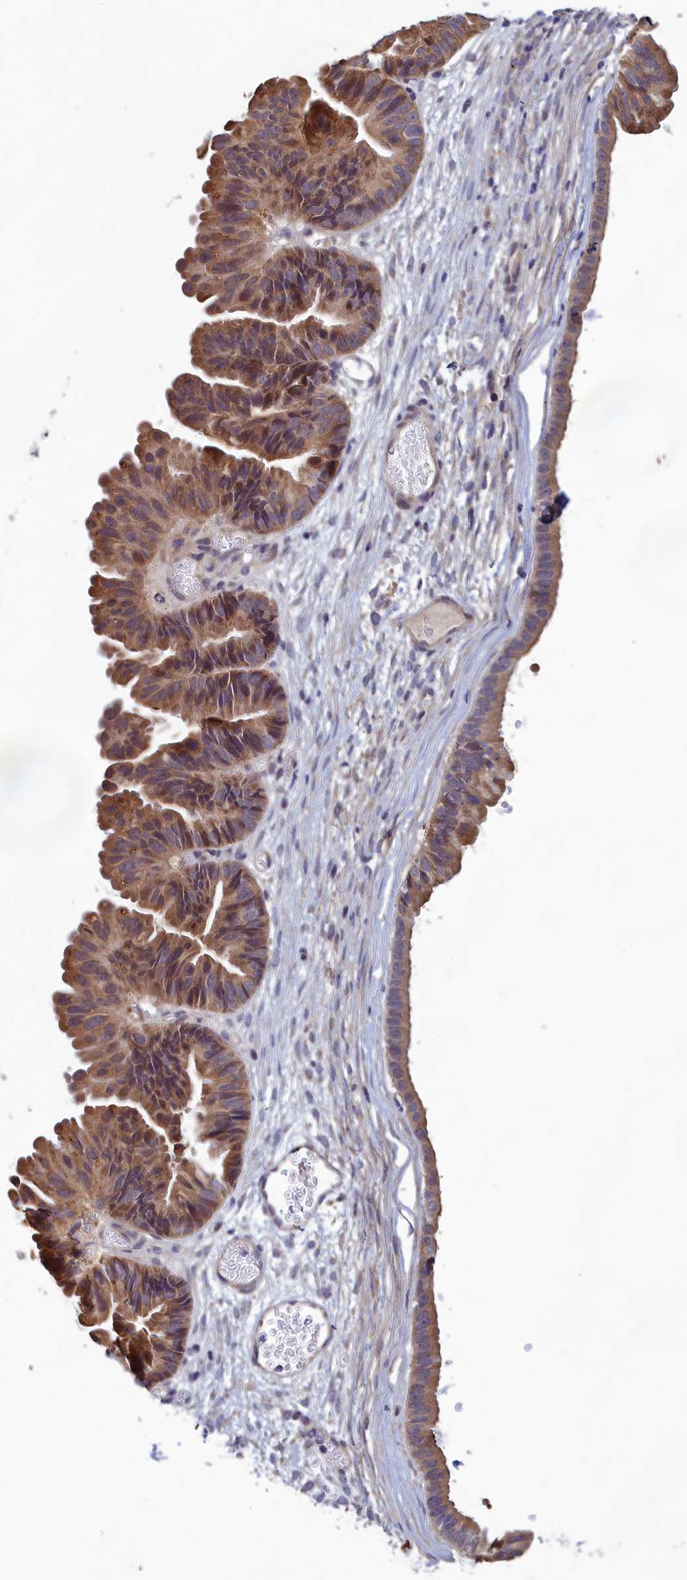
{"staining": {"intensity": "weak", "quantity": ">75%", "location": "cytoplasmic/membranous,nuclear"}, "tissue": "ovarian cancer", "cell_type": "Tumor cells", "image_type": "cancer", "snomed": [{"axis": "morphology", "description": "Cystadenocarcinoma, mucinous, NOS"}, {"axis": "topography", "description": "Ovary"}], "caption": "Brown immunohistochemical staining in ovarian mucinous cystadenocarcinoma demonstrates weak cytoplasmic/membranous and nuclear positivity in about >75% of tumor cells. Immunohistochemistry stains the protein in brown and the nuclei are stained blue.", "gene": "HECA", "patient": {"sex": "female", "age": 61}}